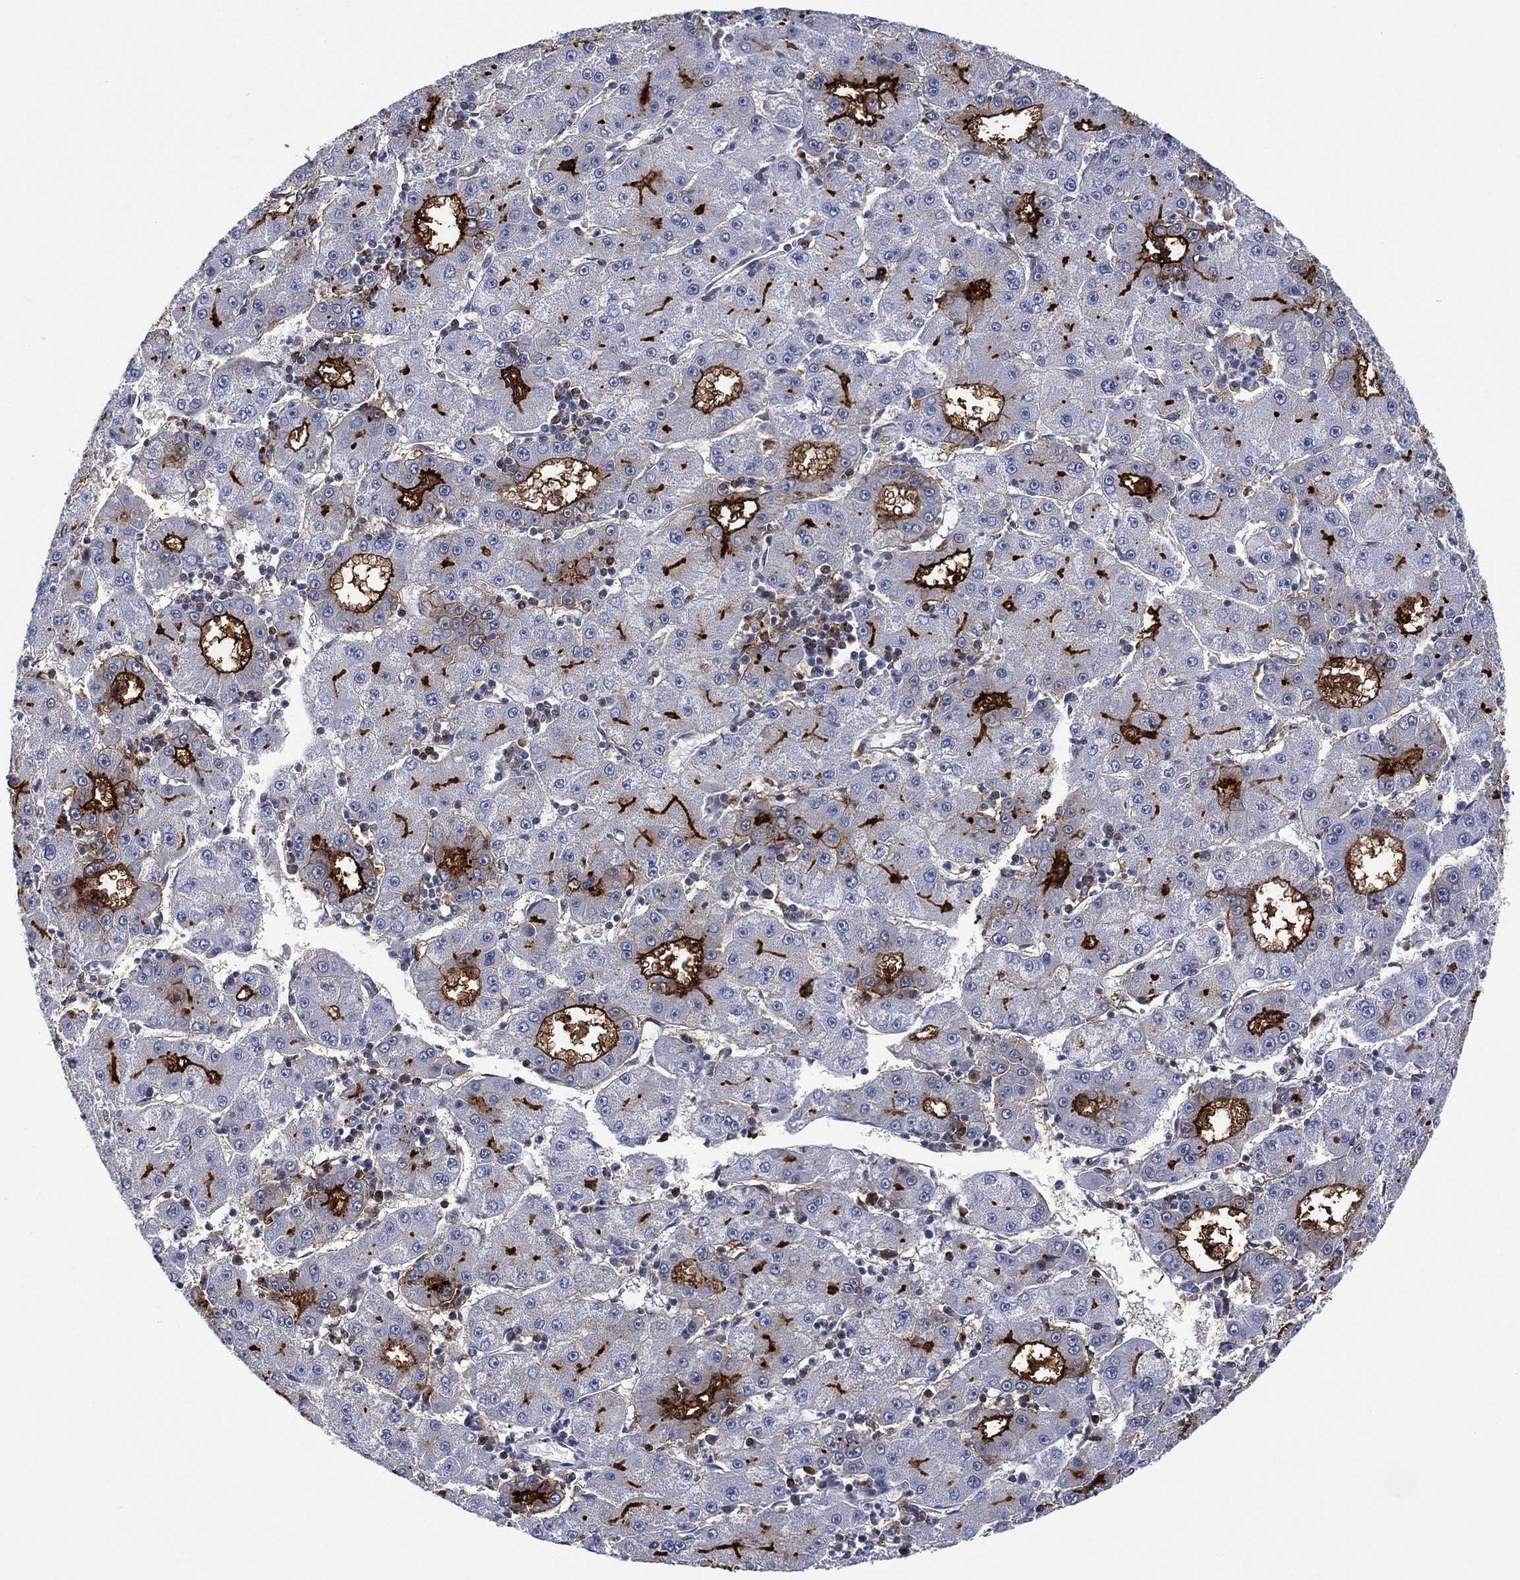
{"staining": {"intensity": "strong", "quantity": "25%-75%", "location": "cytoplasmic/membranous"}, "tissue": "liver cancer", "cell_type": "Tumor cells", "image_type": "cancer", "snomed": [{"axis": "morphology", "description": "Carcinoma, Hepatocellular, NOS"}, {"axis": "topography", "description": "Liver"}], "caption": "Immunohistochemistry (IHC) (DAB (3,3'-diaminobenzidine)) staining of liver hepatocellular carcinoma demonstrates strong cytoplasmic/membranous protein expression in about 25%-75% of tumor cells.", "gene": "DPP4", "patient": {"sex": "male", "age": 73}}